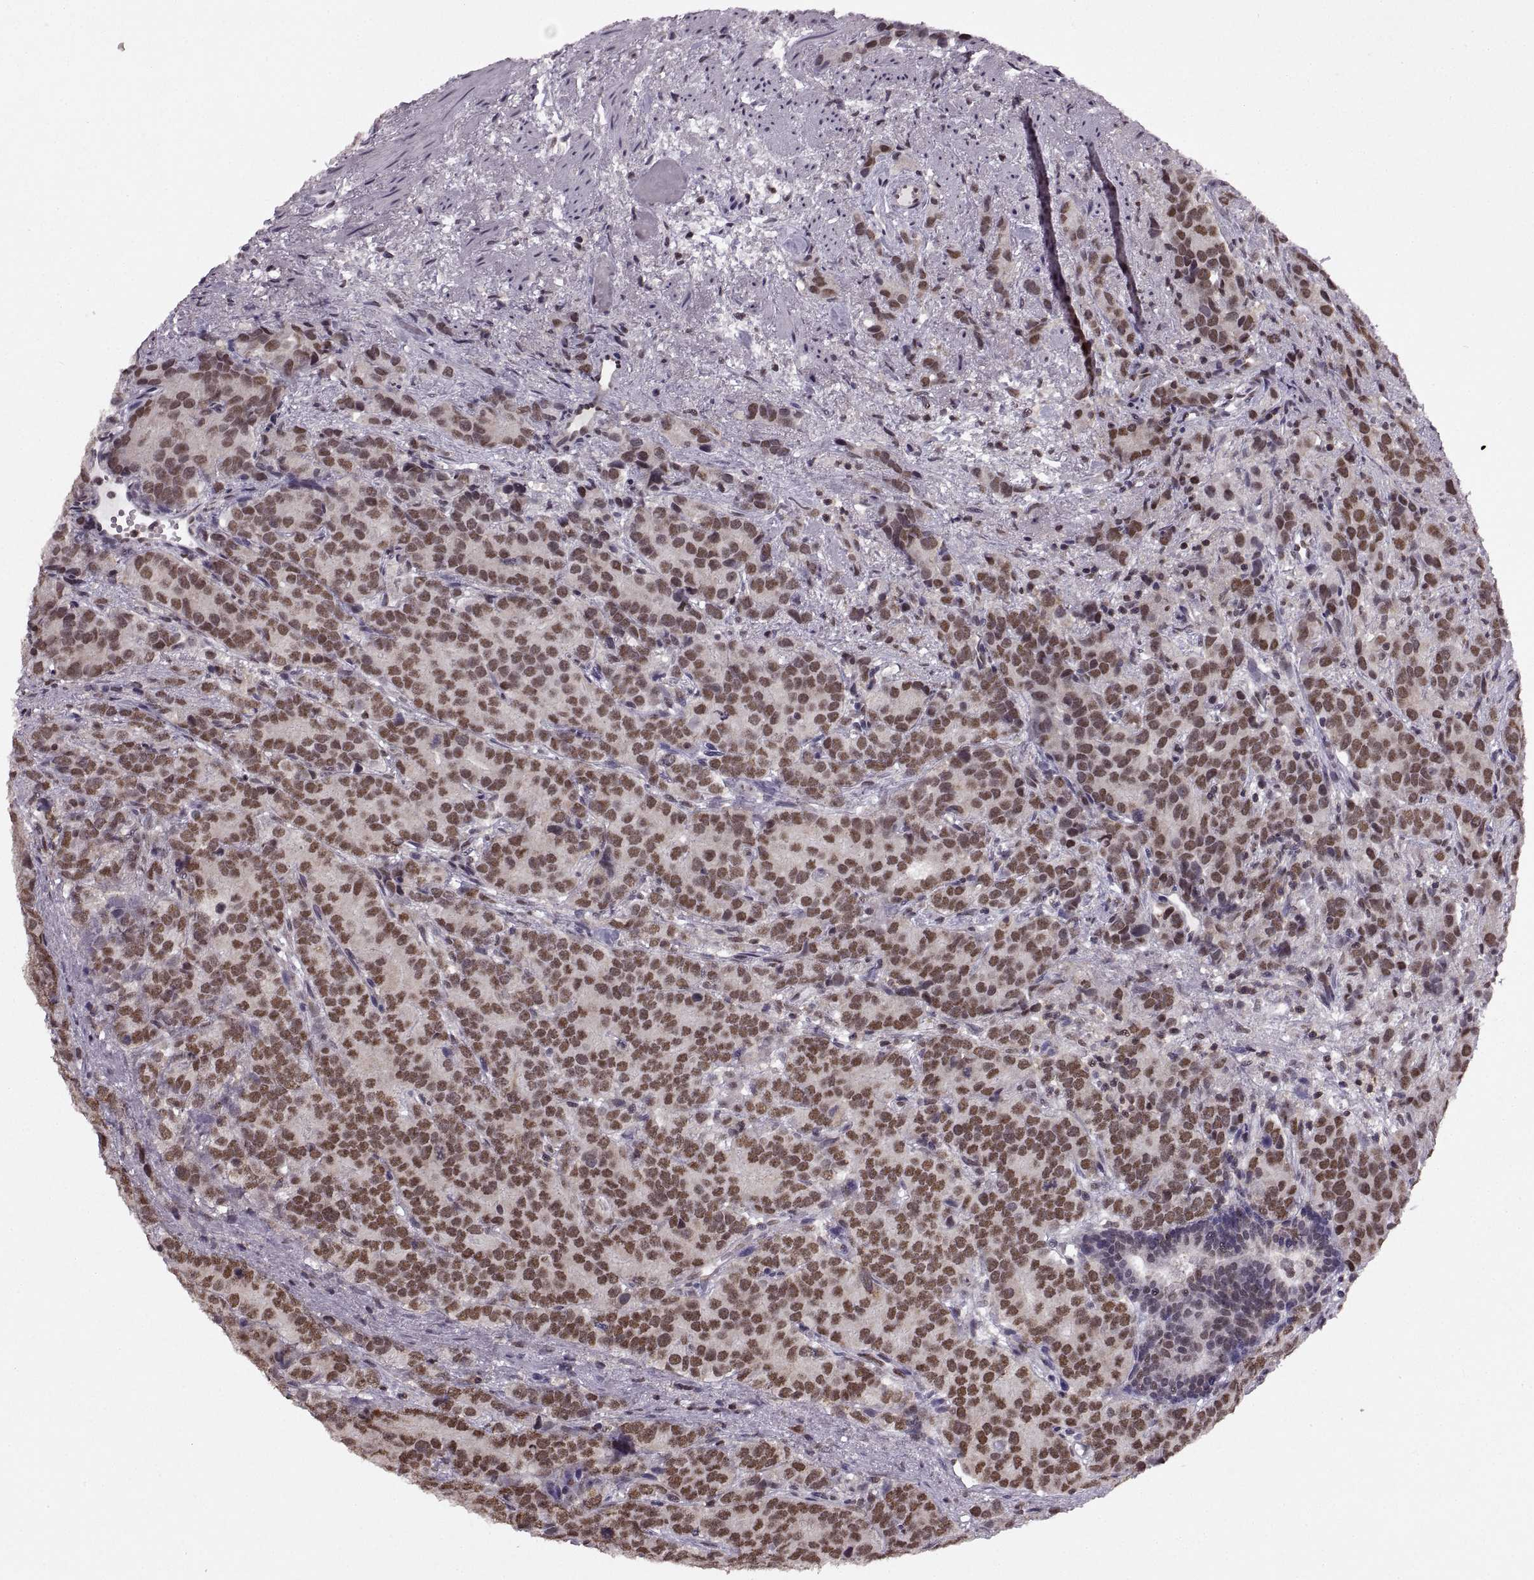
{"staining": {"intensity": "strong", "quantity": ">75%", "location": "nuclear"}, "tissue": "prostate cancer", "cell_type": "Tumor cells", "image_type": "cancer", "snomed": [{"axis": "morphology", "description": "Adenocarcinoma, High grade"}, {"axis": "topography", "description": "Prostate"}], "caption": "Immunohistochemistry (IHC) image of human prostate adenocarcinoma (high-grade) stained for a protein (brown), which displays high levels of strong nuclear positivity in approximately >75% of tumor cells.", "gene": "INTS3", "patient": {"sex": "male", "age": 90}}